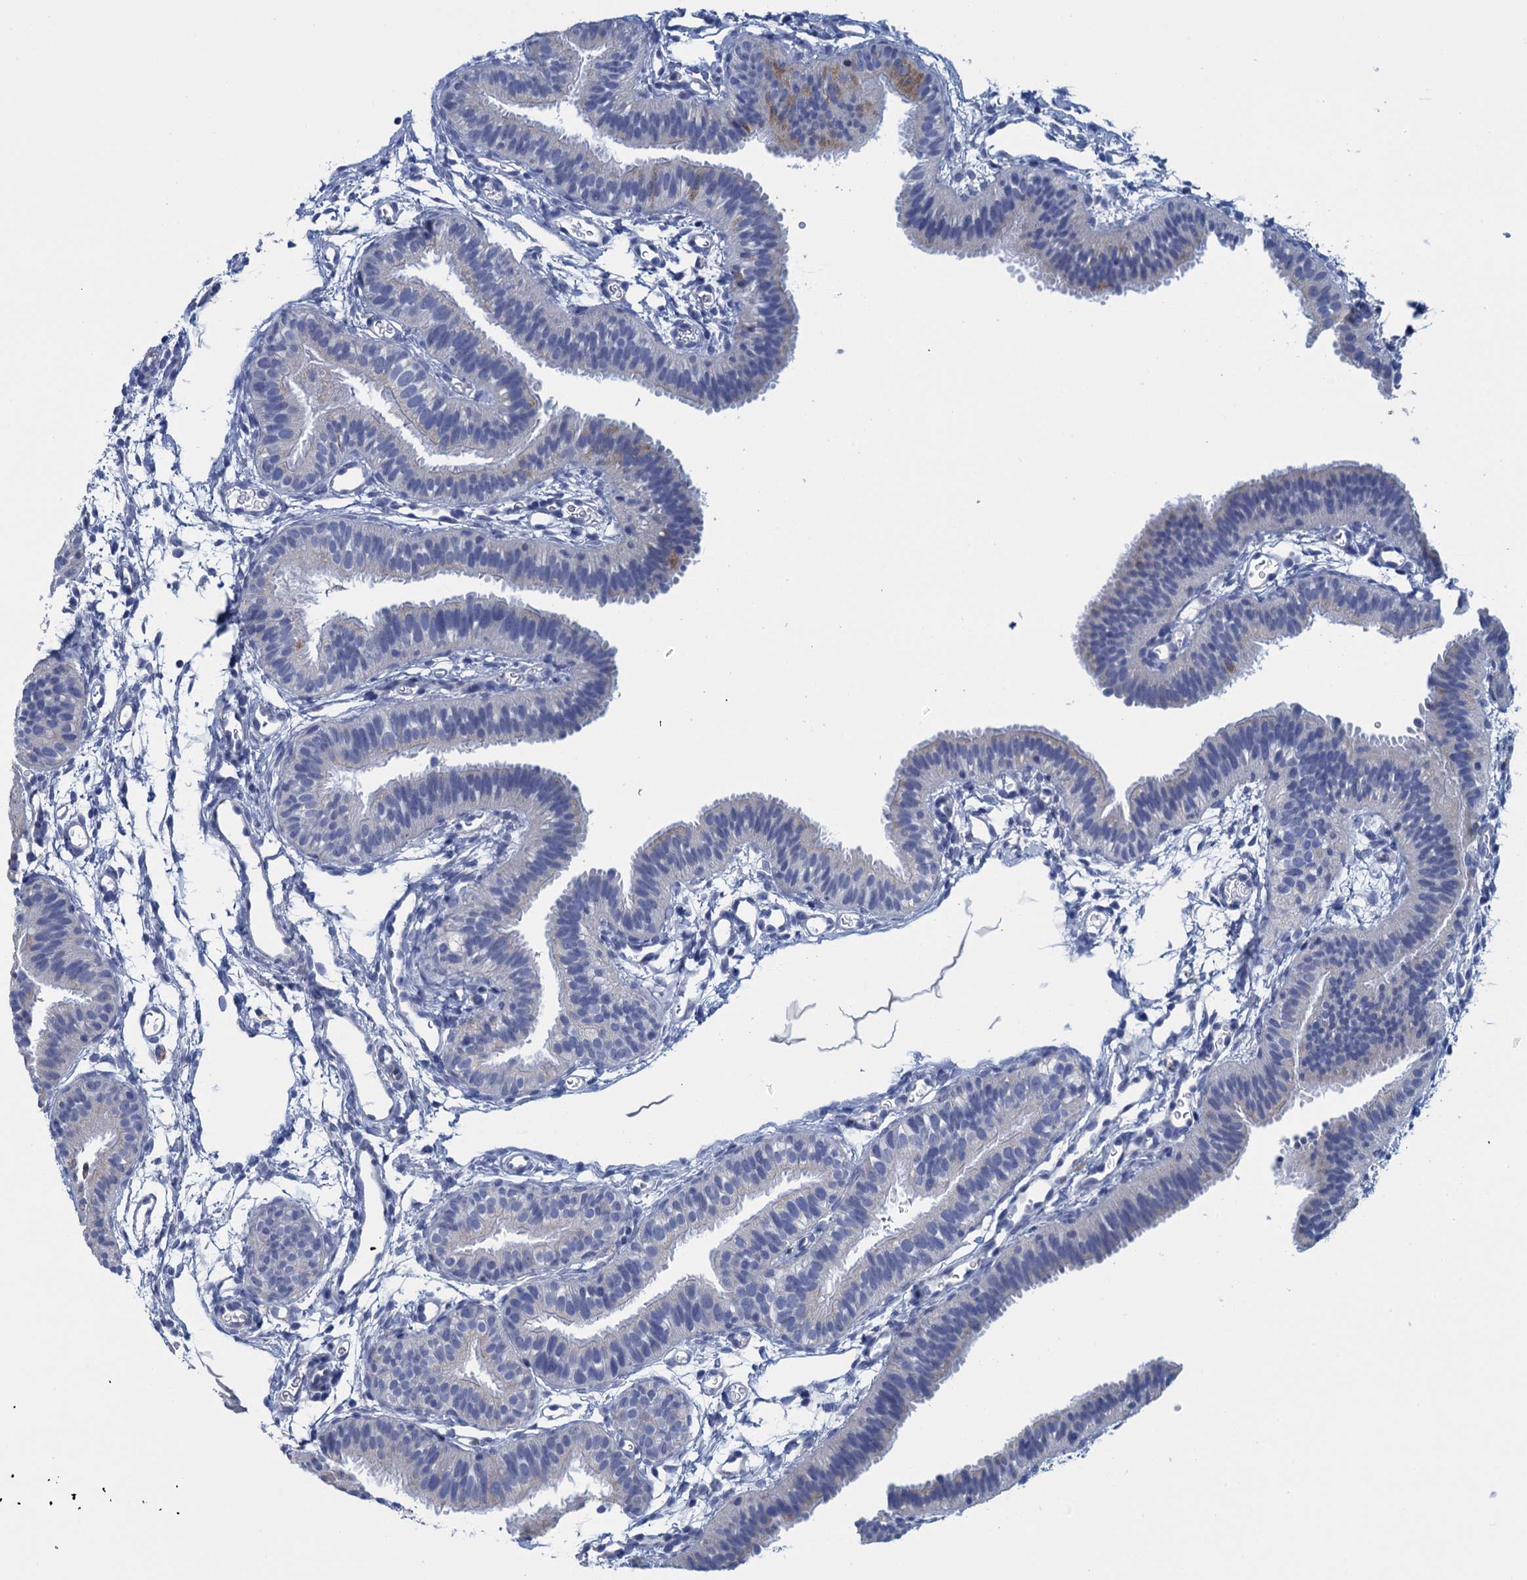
{"staining": {"intensity": "weak", "quantity": "<25%", "location": "cytoplasmic/membranous"}, "tissue": "fallopian tube", "cell_type": "Glandular cells", "image_type": "normal", "snomed": [{"axis": "morphology", "description": "Normal tissue, NOS"}, {"axis": "topography", "description": "Fallopian tube"}], "caption": "The immunohistochemistry (IHC) histopathology image has no significant positivity in glandular cells of fallopian tube.", "gene": "SCEL", "patient": {"sex": "female", "age": 35}}